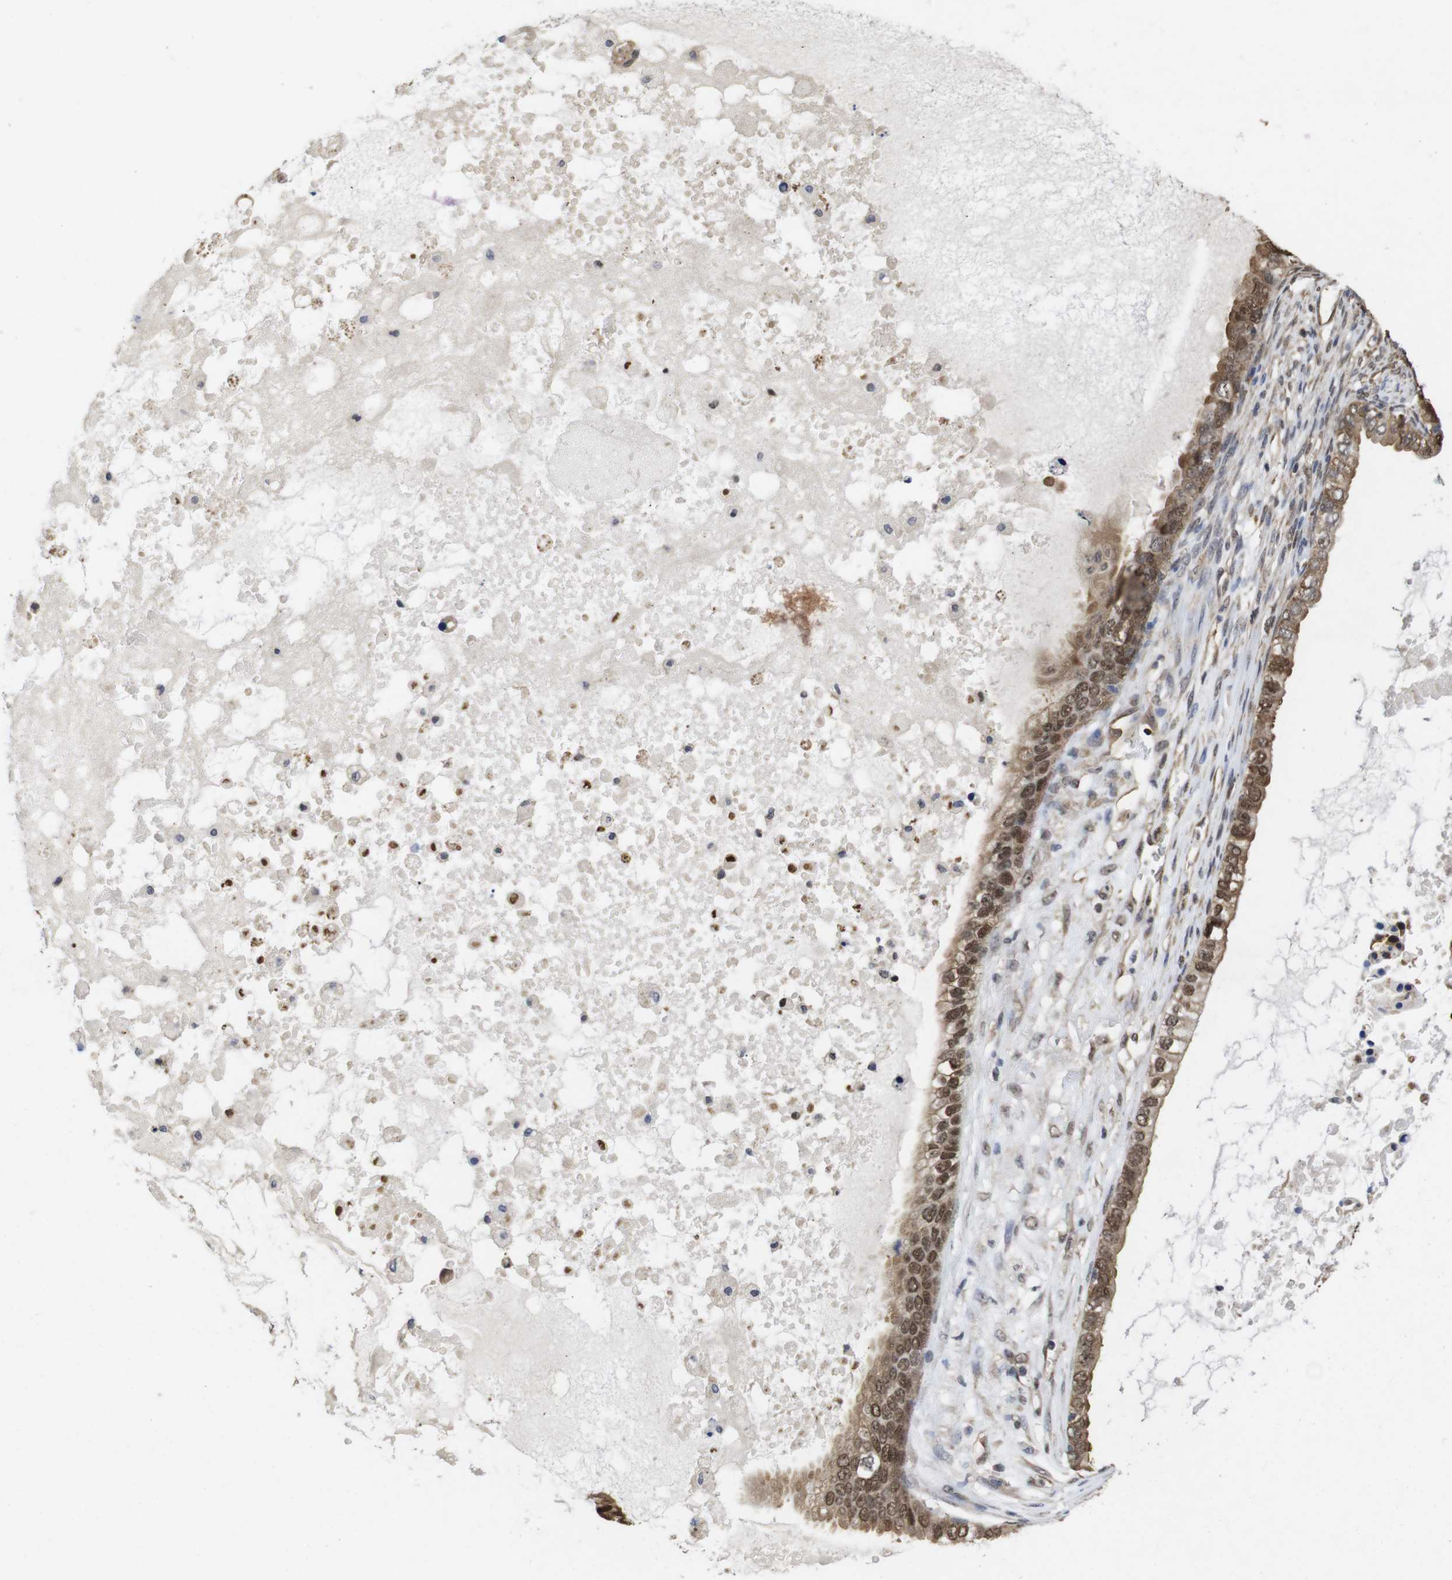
{"staining": {"intensity": "strong", "quantity": ">75%", "location": "cytoplasmic/membranous,nuclear"}, "tissue": "ovarian cancer", "cell_type": "Tumor cells", "image_type": "cancer", "snomed": [{"axis": "morphology", "description": "Cystadenocarcinoma, mucinous, NOS"}, {"axis": "topography", "description": "Ovary"}], "caption": "Ovarian cancer stained with DAB IHC shows high levels of strong cytoplasmic/membranous and nuclear staining in about >75% of tumor cells. The staining was performed using DAB, with brown indicating positive protein expression. Nuclei are stained blue with hematoxylin.", "gene": "SUMO3", "patient": {"sex": "female", "age": 80}}